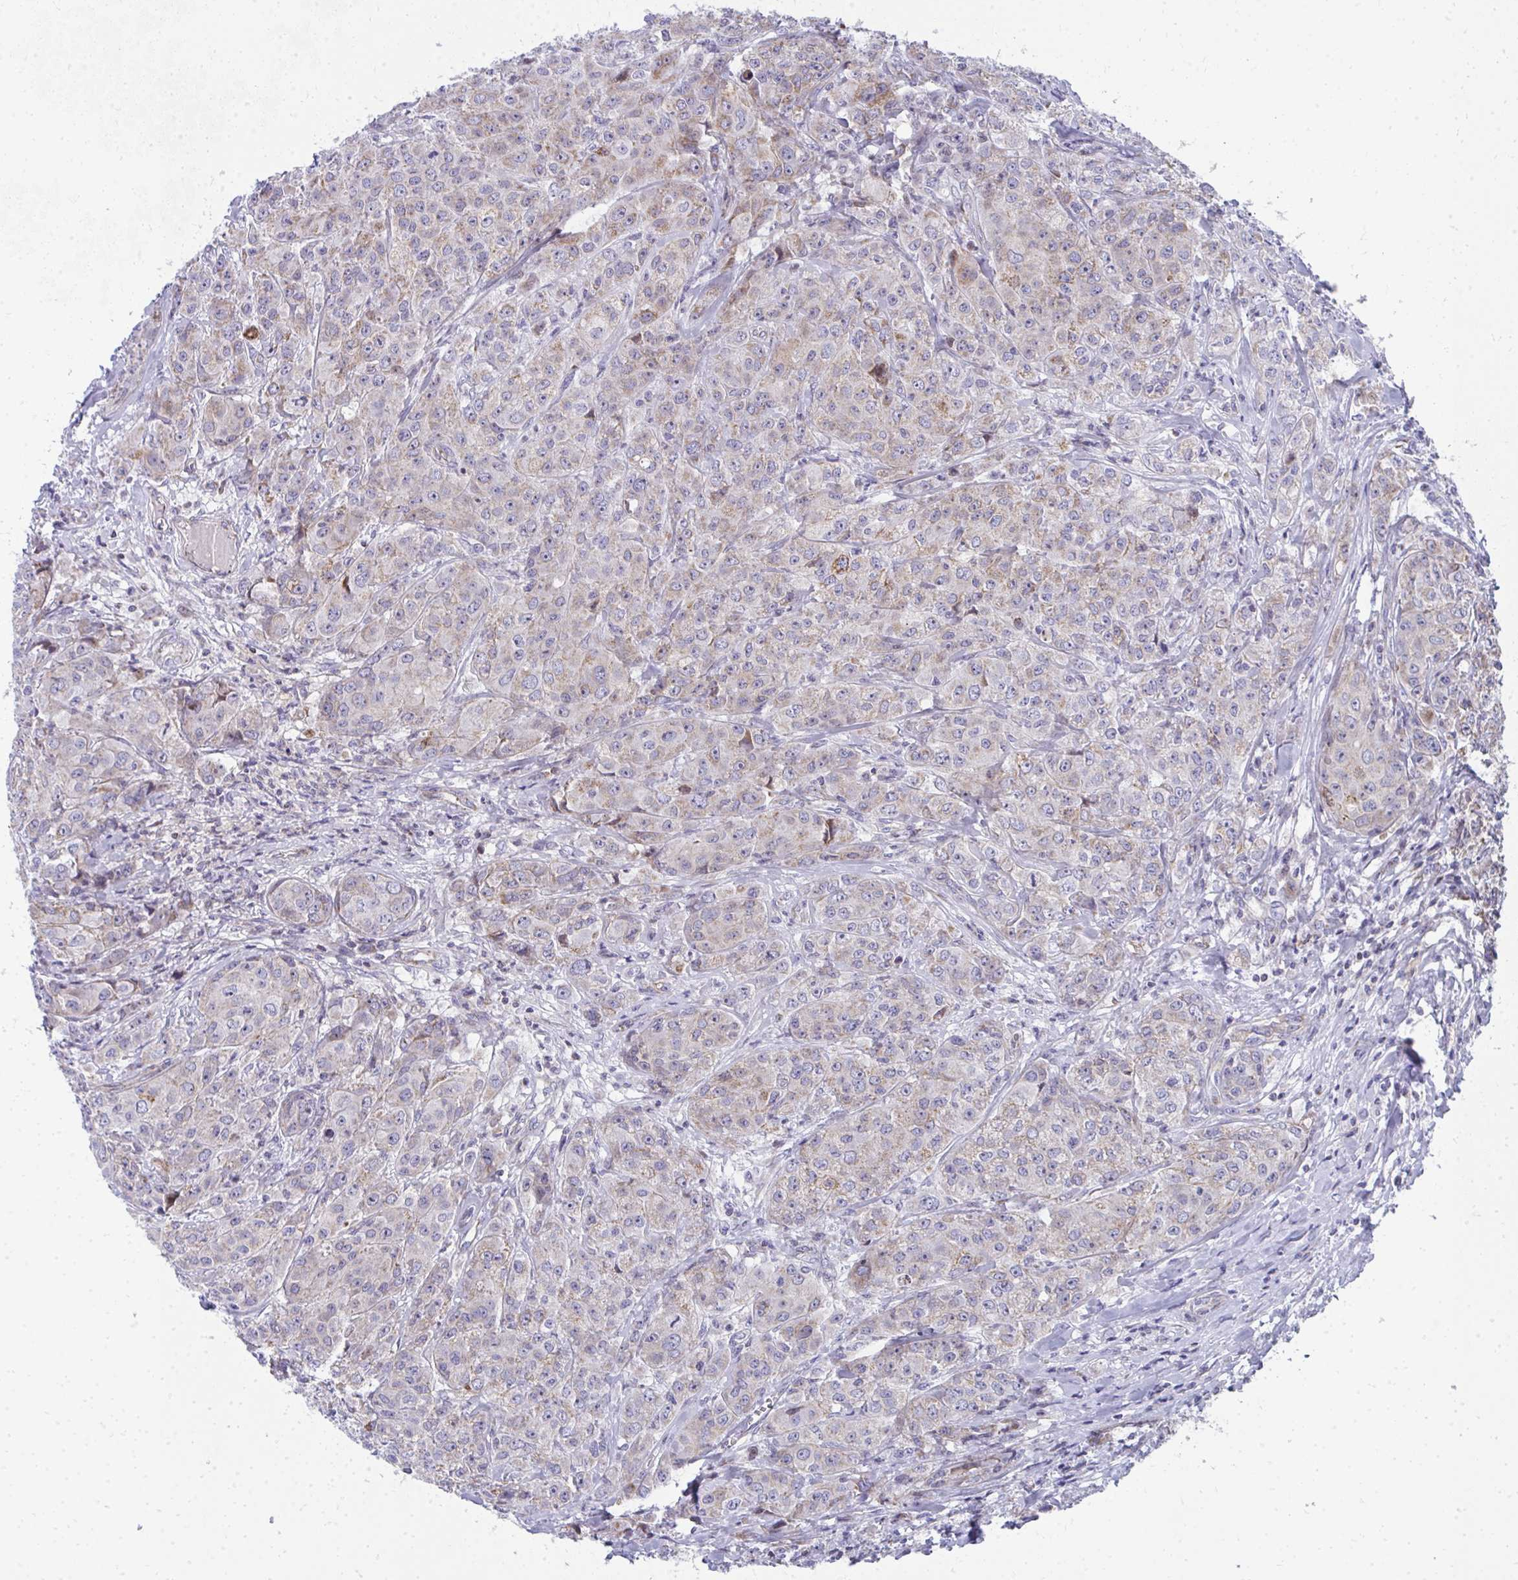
{"staining": {"intensity": "weak", "quantity": "25%-75%", "location": "cytoplasmic/membranous"}, "tissue": "breast cancer", "cell_type": "Tumor cells", "image_type": "cancer", "snomed": [{"axis": "morphology", "description": "Normal tissue, NOS"}, {"axis": "morphology", "description": "Duct carcinoma"}, {"axis": "topography", "description": "Breast"}], "caption": "Weak cytoplasmic/membranous protein staining is present in approximately 25%-75% of tumor cells in breast cancer (intraductal carcinoma).", "gene": "IL37", "patient": {"sex": "female", "age": 43}}